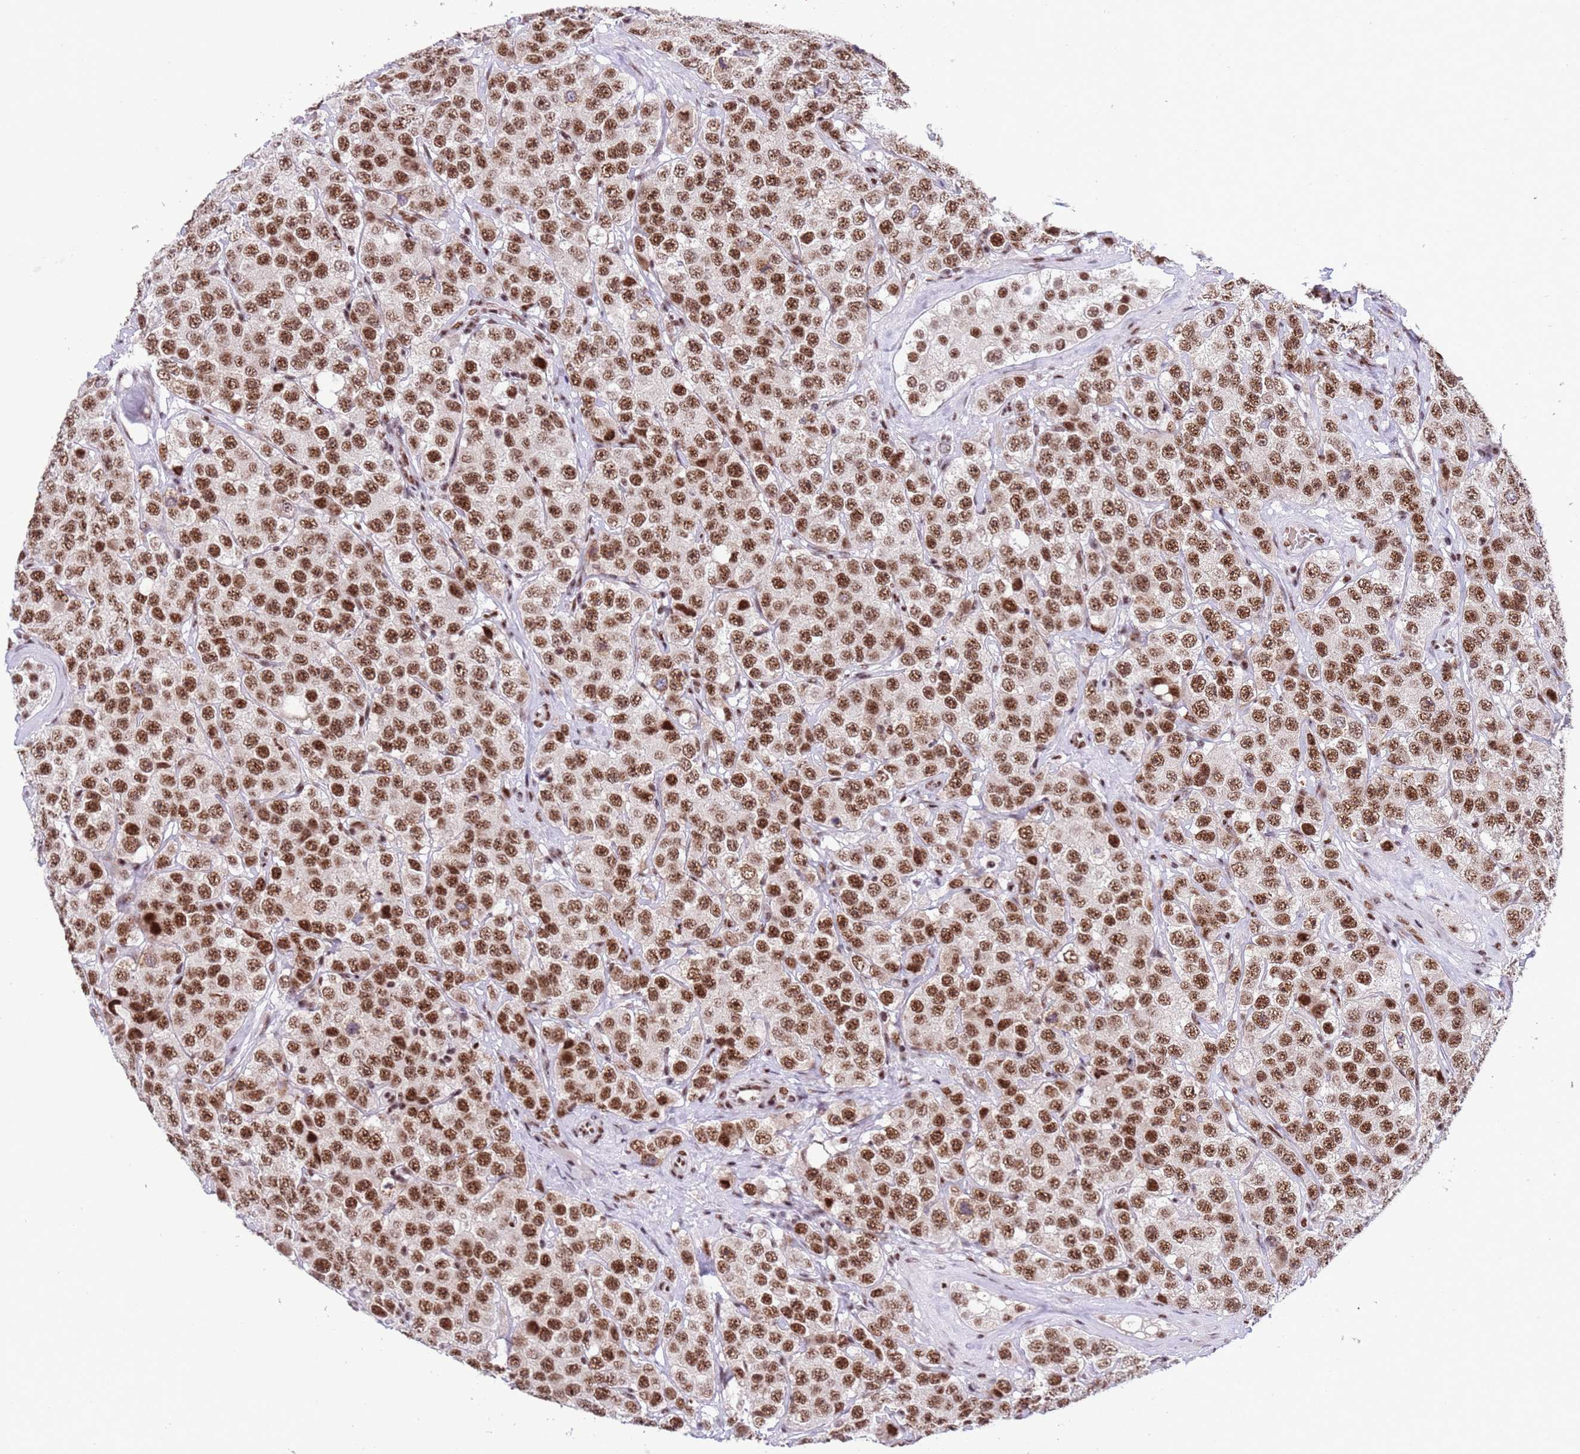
{"staining": {"intensity": "moderate", "quantity": ">75%", "location": "nuclear"}, "tissue": "testis cancer", "cell_type": "Tumor cells", "image_type": "cancer", "snomed": [{"axis": "morphology", "description": "Seminoma, NOS"}, {"axis": "topography", "description": "Testis"}], "caption": "Human testis cancer (seminoma) stained with a brown dye reveals moderate nuclear positive staining in approximately >75% of tumor cells.", "gene": "THOC2", "patient": {"sex": "male", "age": 28}}